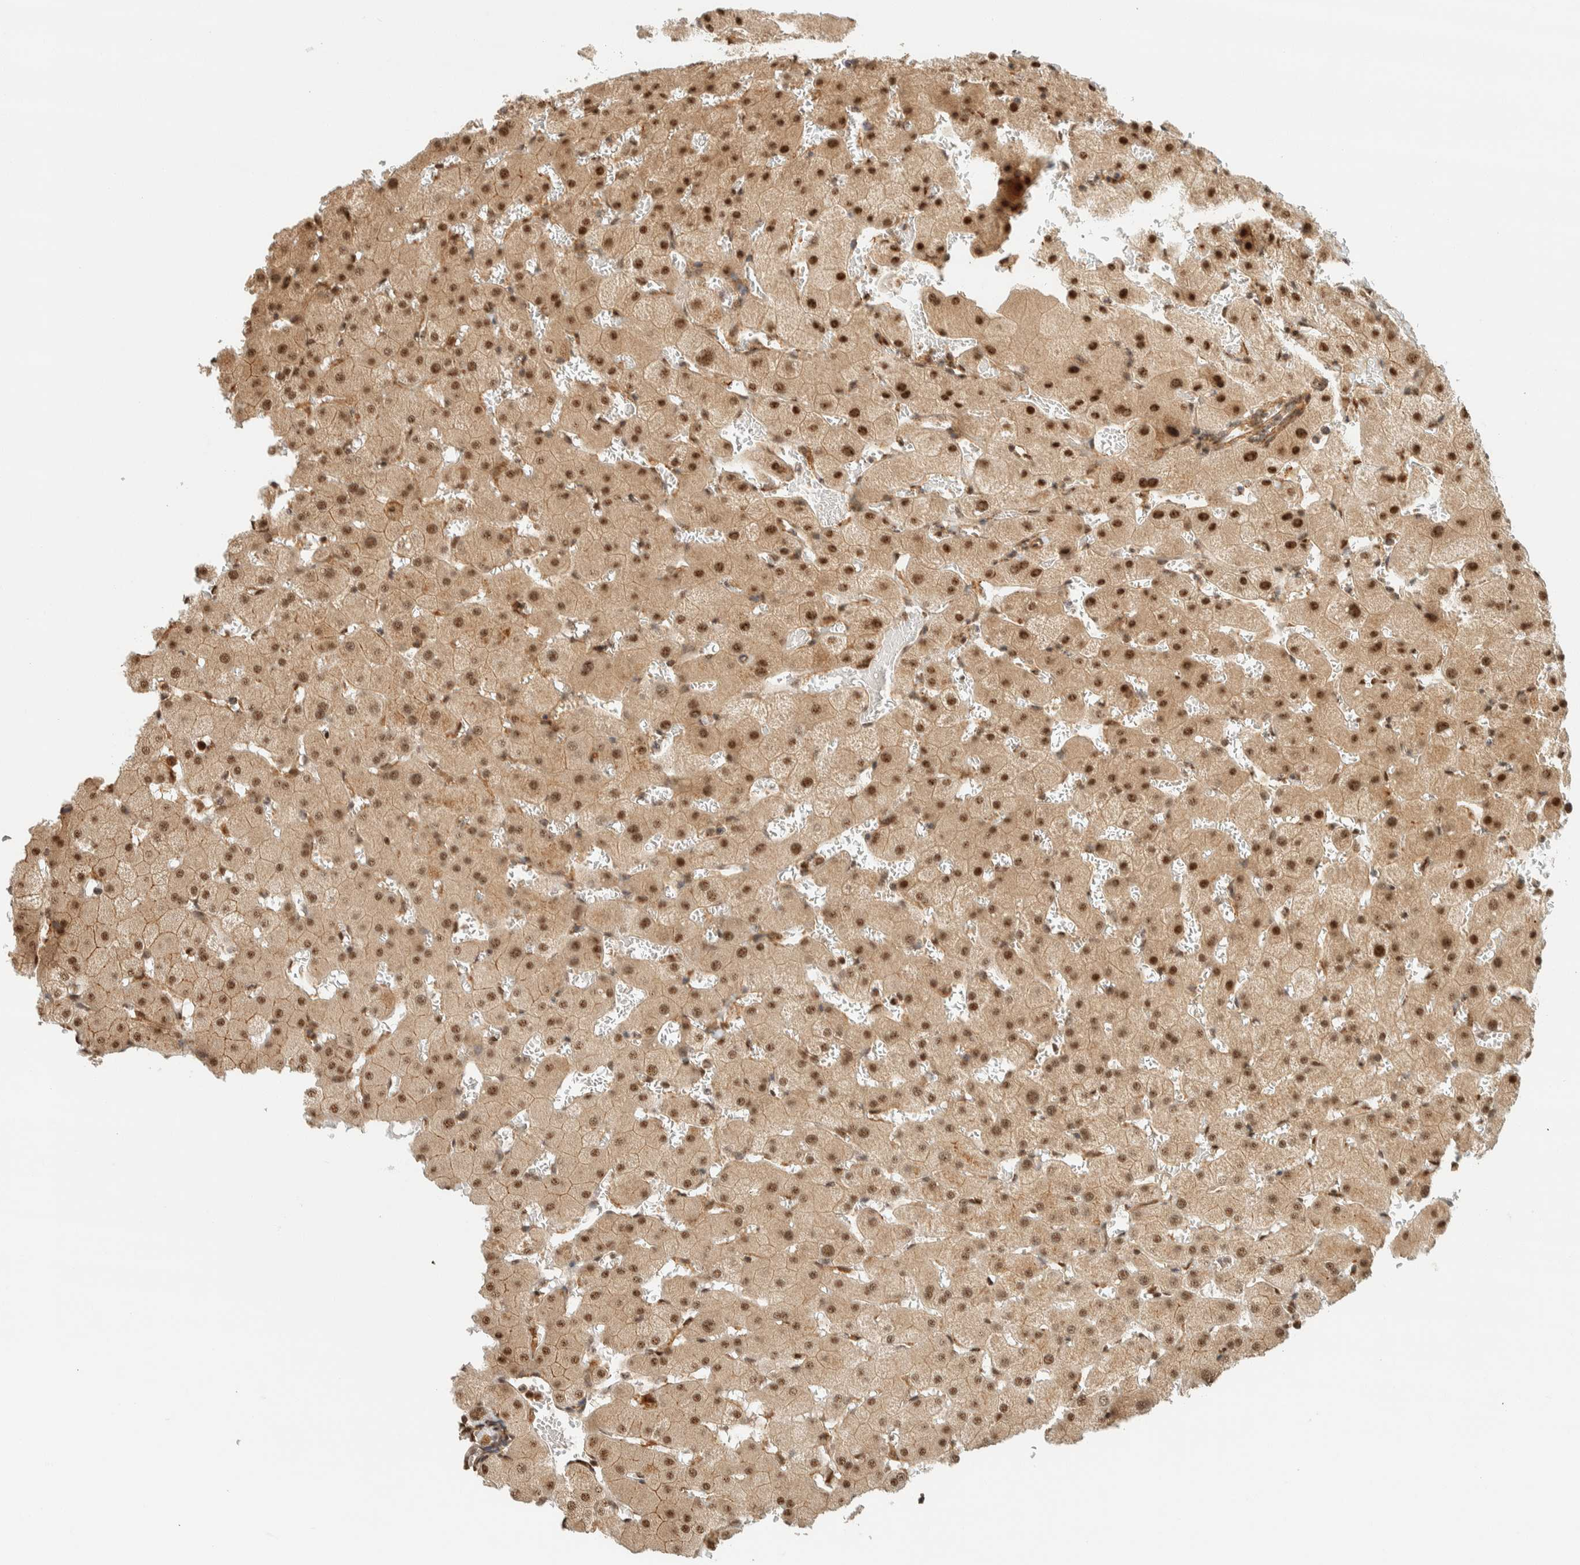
{"staining": {"intensity": "moderate", "quantity": ">75%", "location": "nuclear"}, "tissue": "liver", "cell_type": "Cholangiocytes", "image_type": "normal", "snomed": [{"axis": "morphology", "description": "Normal tissue, NOS"}, {"axis": "topography", "description": "Liver"}], "caption": "Normal liver was stained to show a protein in brown. There is medium levels of moderate nuclear staining in approximately >75% of cholangiocytes. The protein of interest is stained brown, and the nuclei are stained in blue (DAB IHC with brightfield microscopy, high magnification).", "gene": "SIK1", "patient": {"sex": "female", "age": 63}}